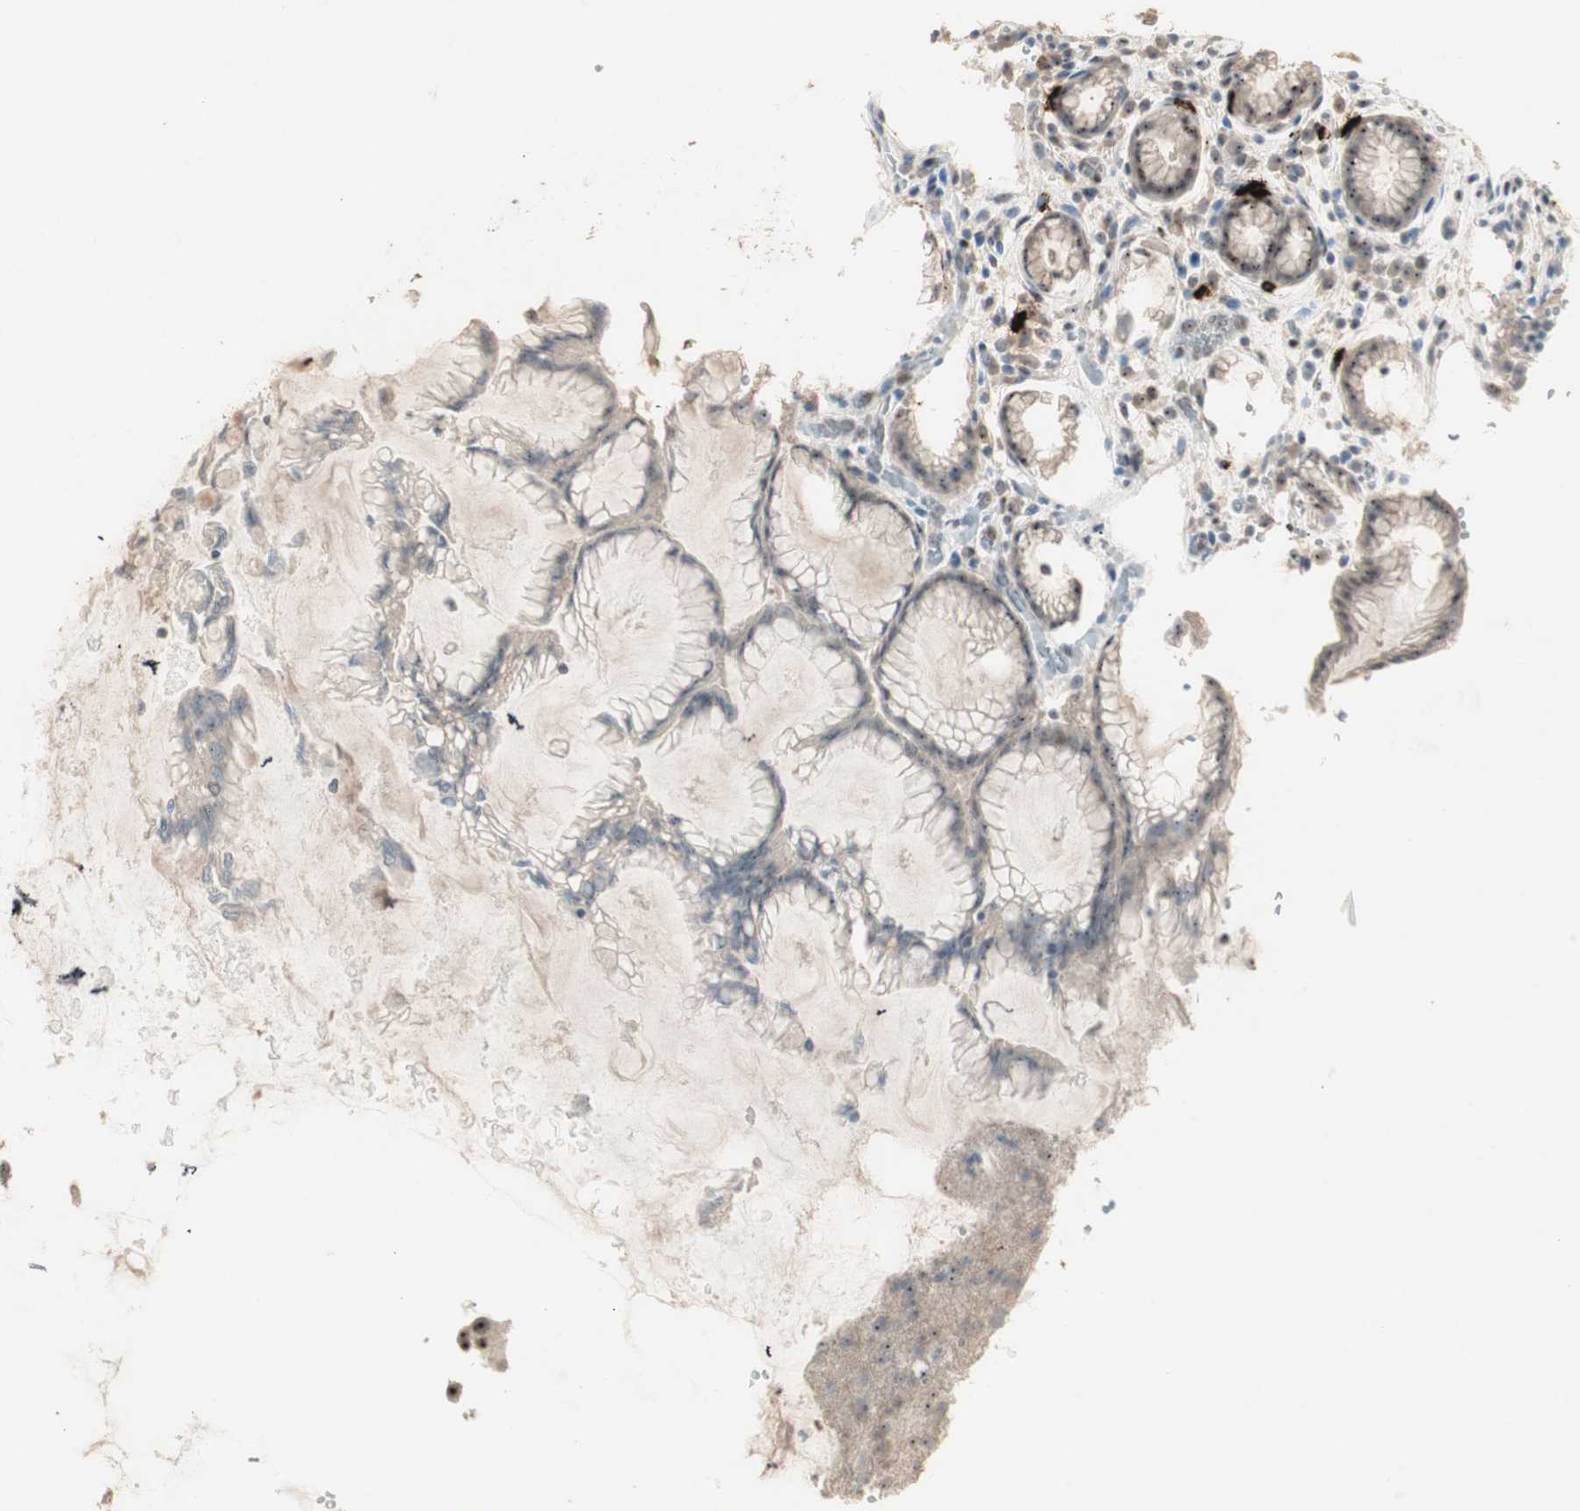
{"staining": {"intensity": "moderate", "quantity": ">75%", "location": "cytoplasmic/membranous,nuclear"}, "tissue": "stomach", "cell_type": "Glandular cells", "image_type": "normal", "snomed": [{"axis": "morphology", "description": "Normal tissue, NOS"}, {"axis": "topography", "description": "Stomach, upper"}], "caption": "Protein staining of benign stomach demonstrates moderate cytoplasmic/membranous,nuclear staining in about >75% of glandular cells.", "gene": "ETV4", "patient": {"sex": "female", "age": 56}}